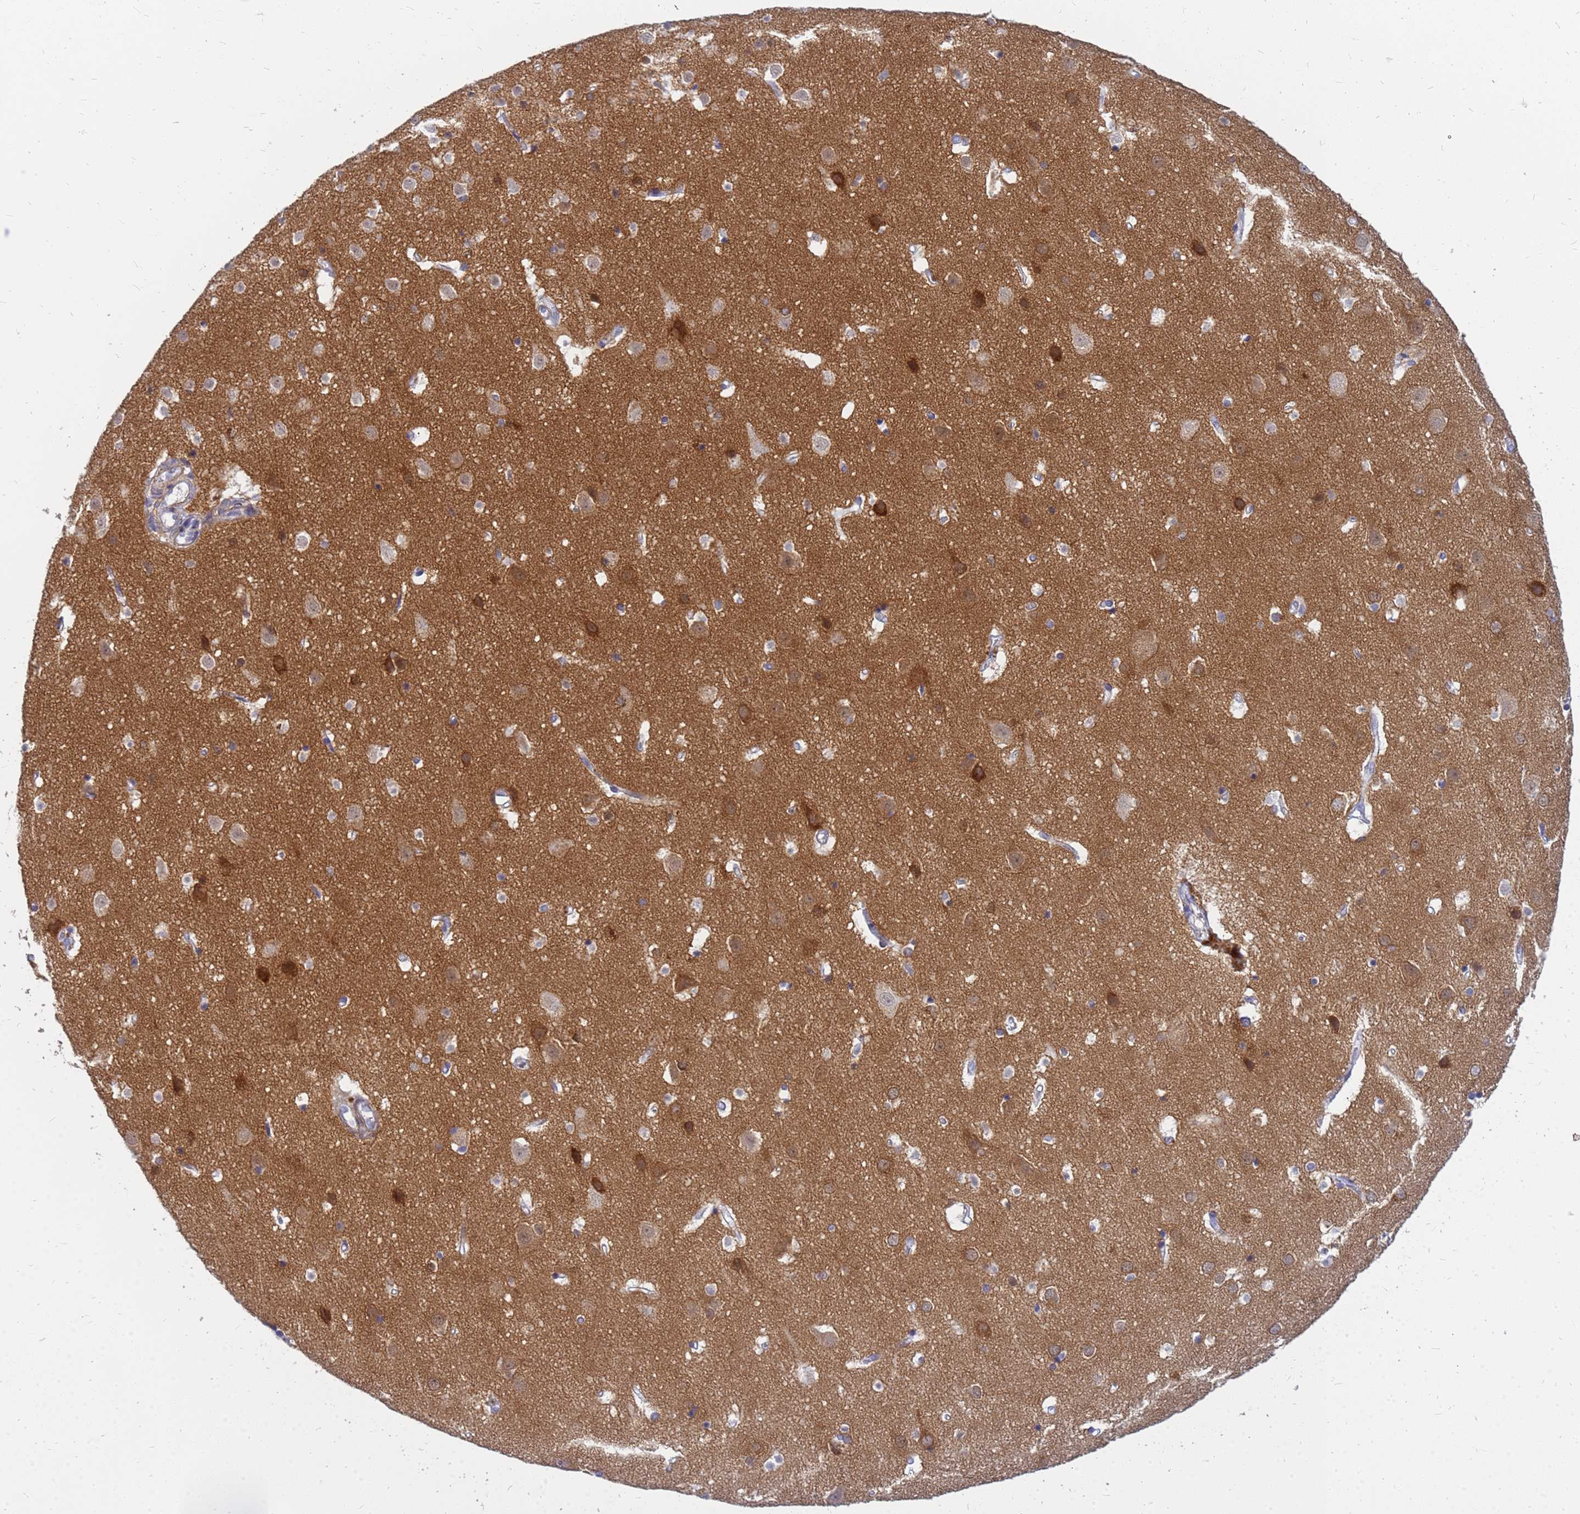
{"staining": {"intensity": "moderate", "quantity": "25%-75%", "location": "cytoplasmic/membranous"}, "tissue": "cerebral cortex", "cell_type": "Endothelial cells", "image_type": "normal", "snomed": [{"axis": "morphology", "description": "Normal tissue, NOS"}, {"axis": "topography", "description": "Cerebral cortex"}], "caption": "About 25%-75% of endothelial cells in unremarkable human cerebral cortex demonstrate moderate cytoplasmic/membranous protein positivity as visualized by brown immunohistochemical staining.", "gene": "SRGAP3", "patient": {"sex": "male", "age": 54}}